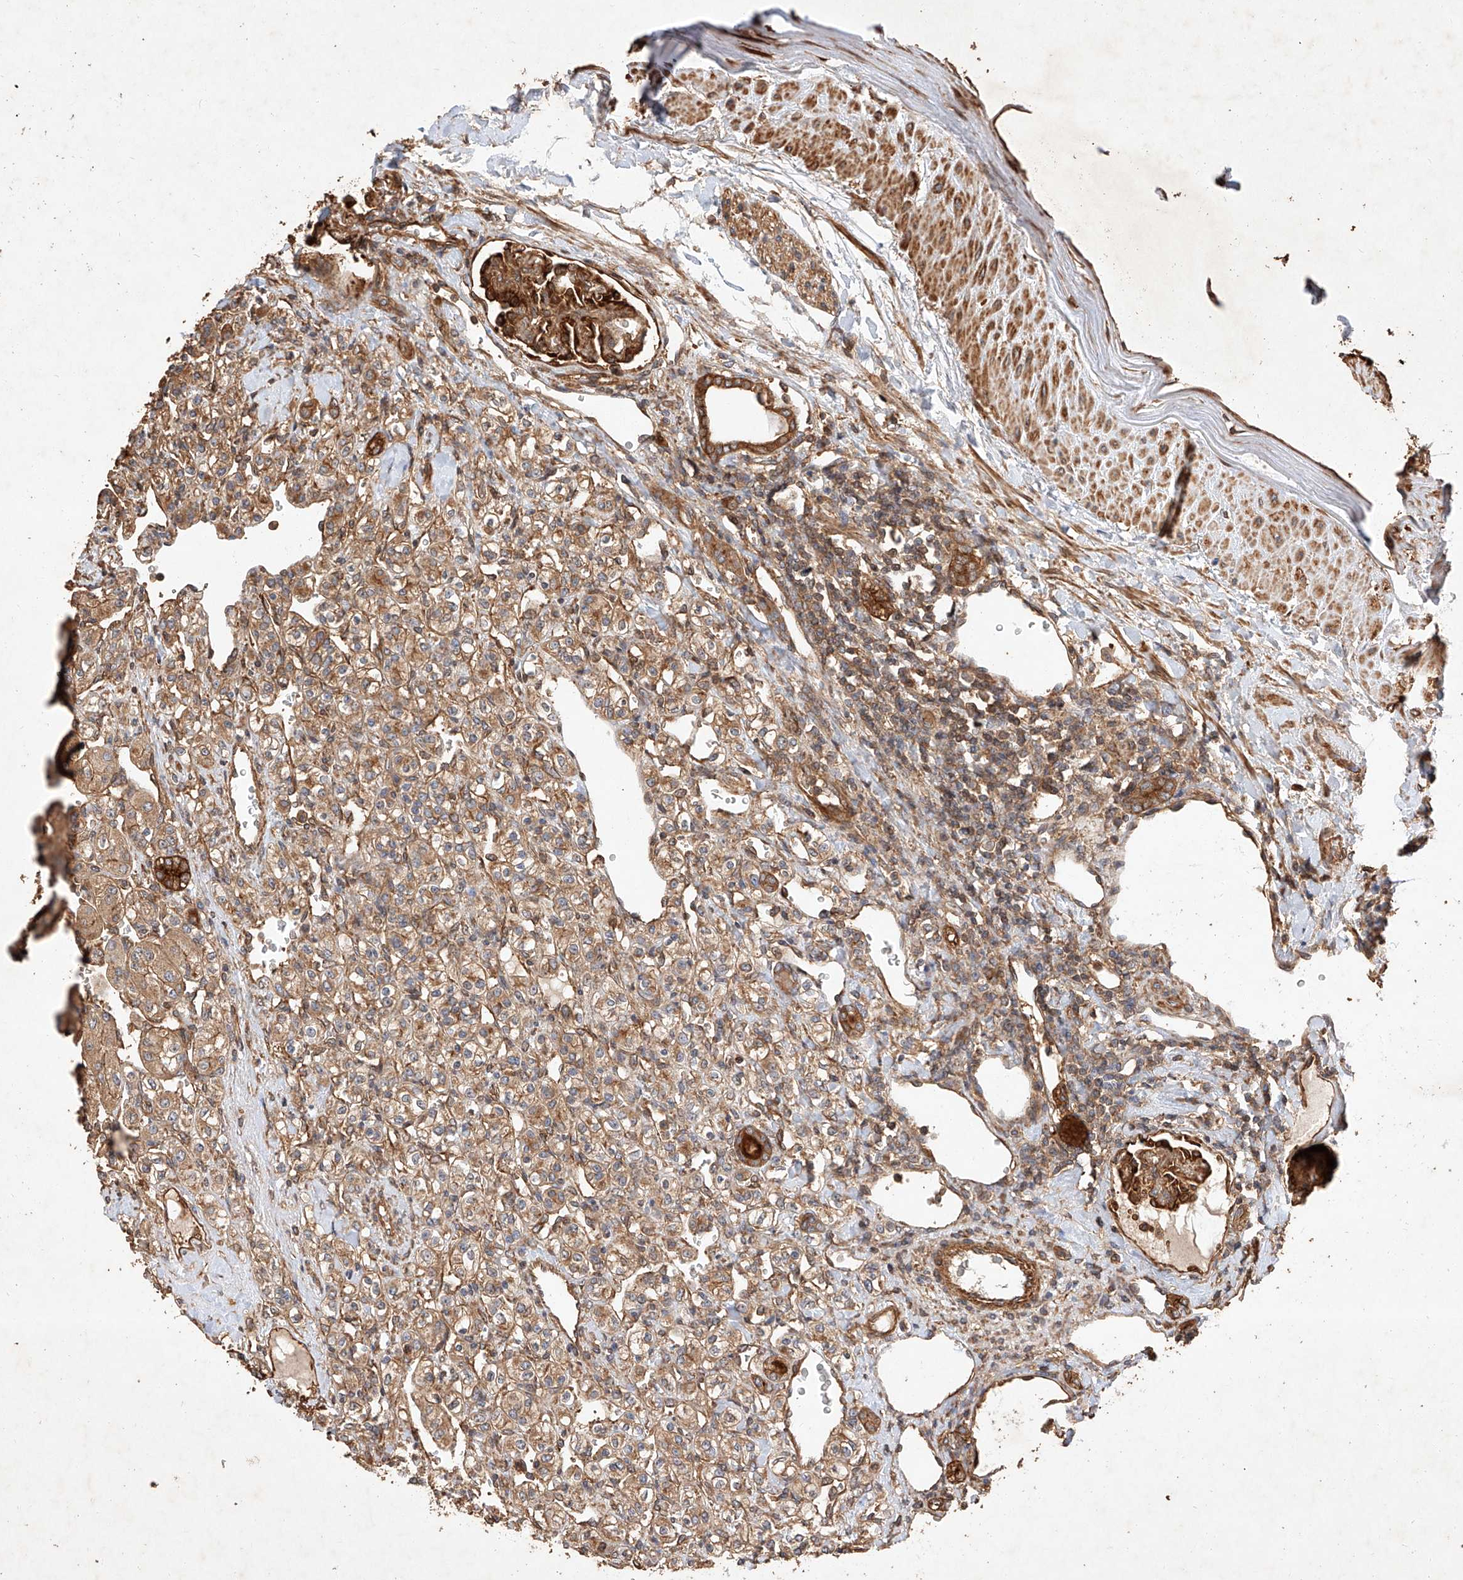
{"staining": {"intensity": "moderate", "quantity": ">75%", "location": "cytoplasmic/membranous"}, "tissue": "renal cancer", "cell_type": "Tumor cells", "image_type": "cancer", "snomed": [{"axis": "morphology", "description": "Adenocarcinoma, NOS"}, {"axis": "topography", "description": "Kidney"}], "caption": "Moderate cytoplasmic/membranous expression is identified in about >75% of tumor cells in adenocarcinoma (renal).", "gene": "GHDC", "patient": {"sex": "male", "age": 77}}